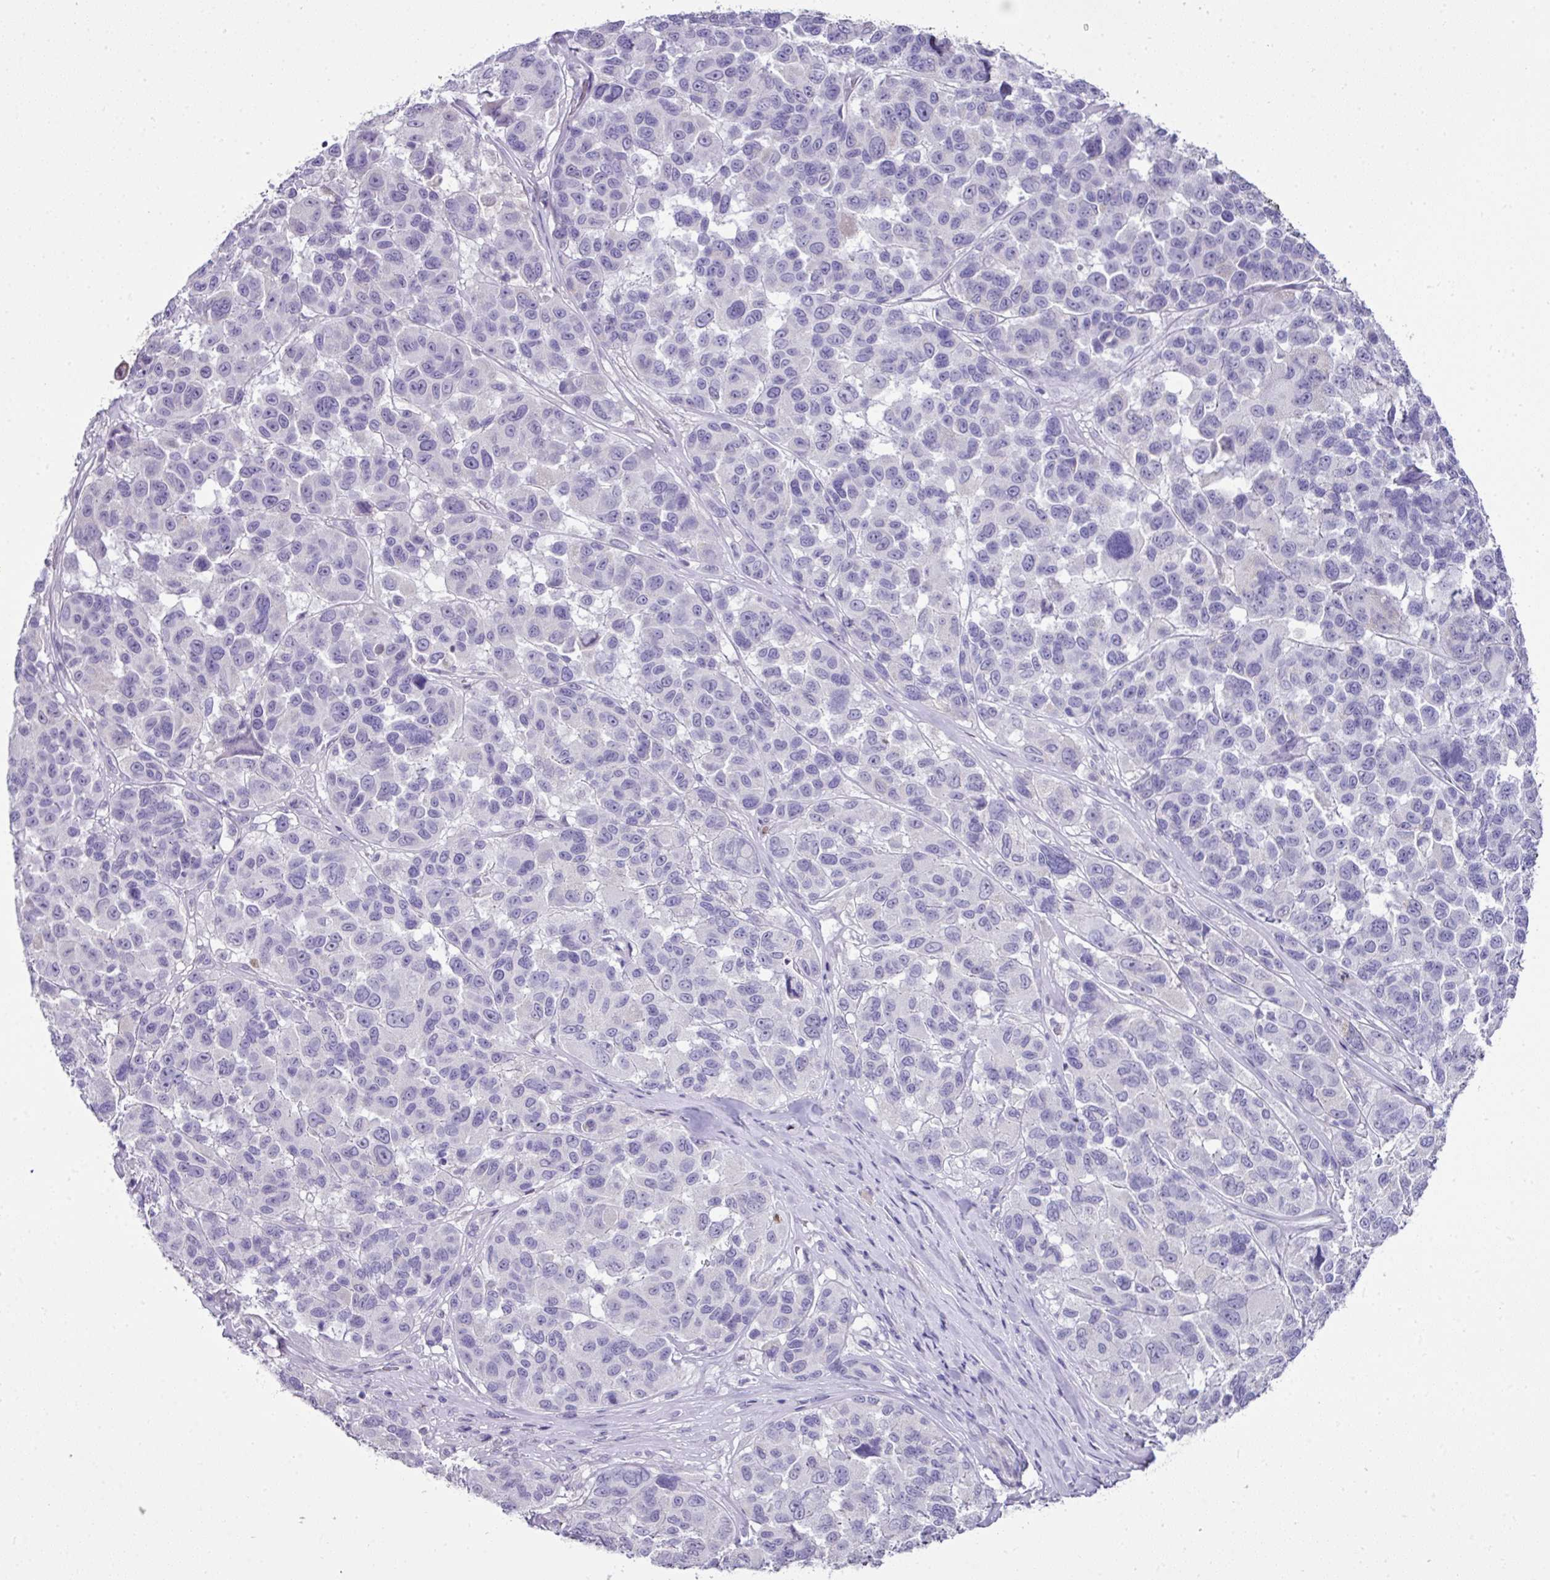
{"staining": {"intensity": "negative", "quantity": "none", "location": "none"}, "tissue": "melanoma", "cell_type": "Tumor cells", "image_type": "cancer", "snomed": [{"axis": "morphology", "description": "Malignant melanoma, NOS"}, {"axis": "topography", "description": "Skin"}], "caption": "A histopathology image of malignant melanoma stained for a protein demonstrates no brown staining in tumor cells. Brightfield microscopy of immunohistochemistry (IHC) stained with DAB (3,3'-diaminobenzidine) (brown) and hematoxylin (blue), captured at high magnification.", "gene": "BCL11A", "patient": {"sex": "female", "age": 66}}